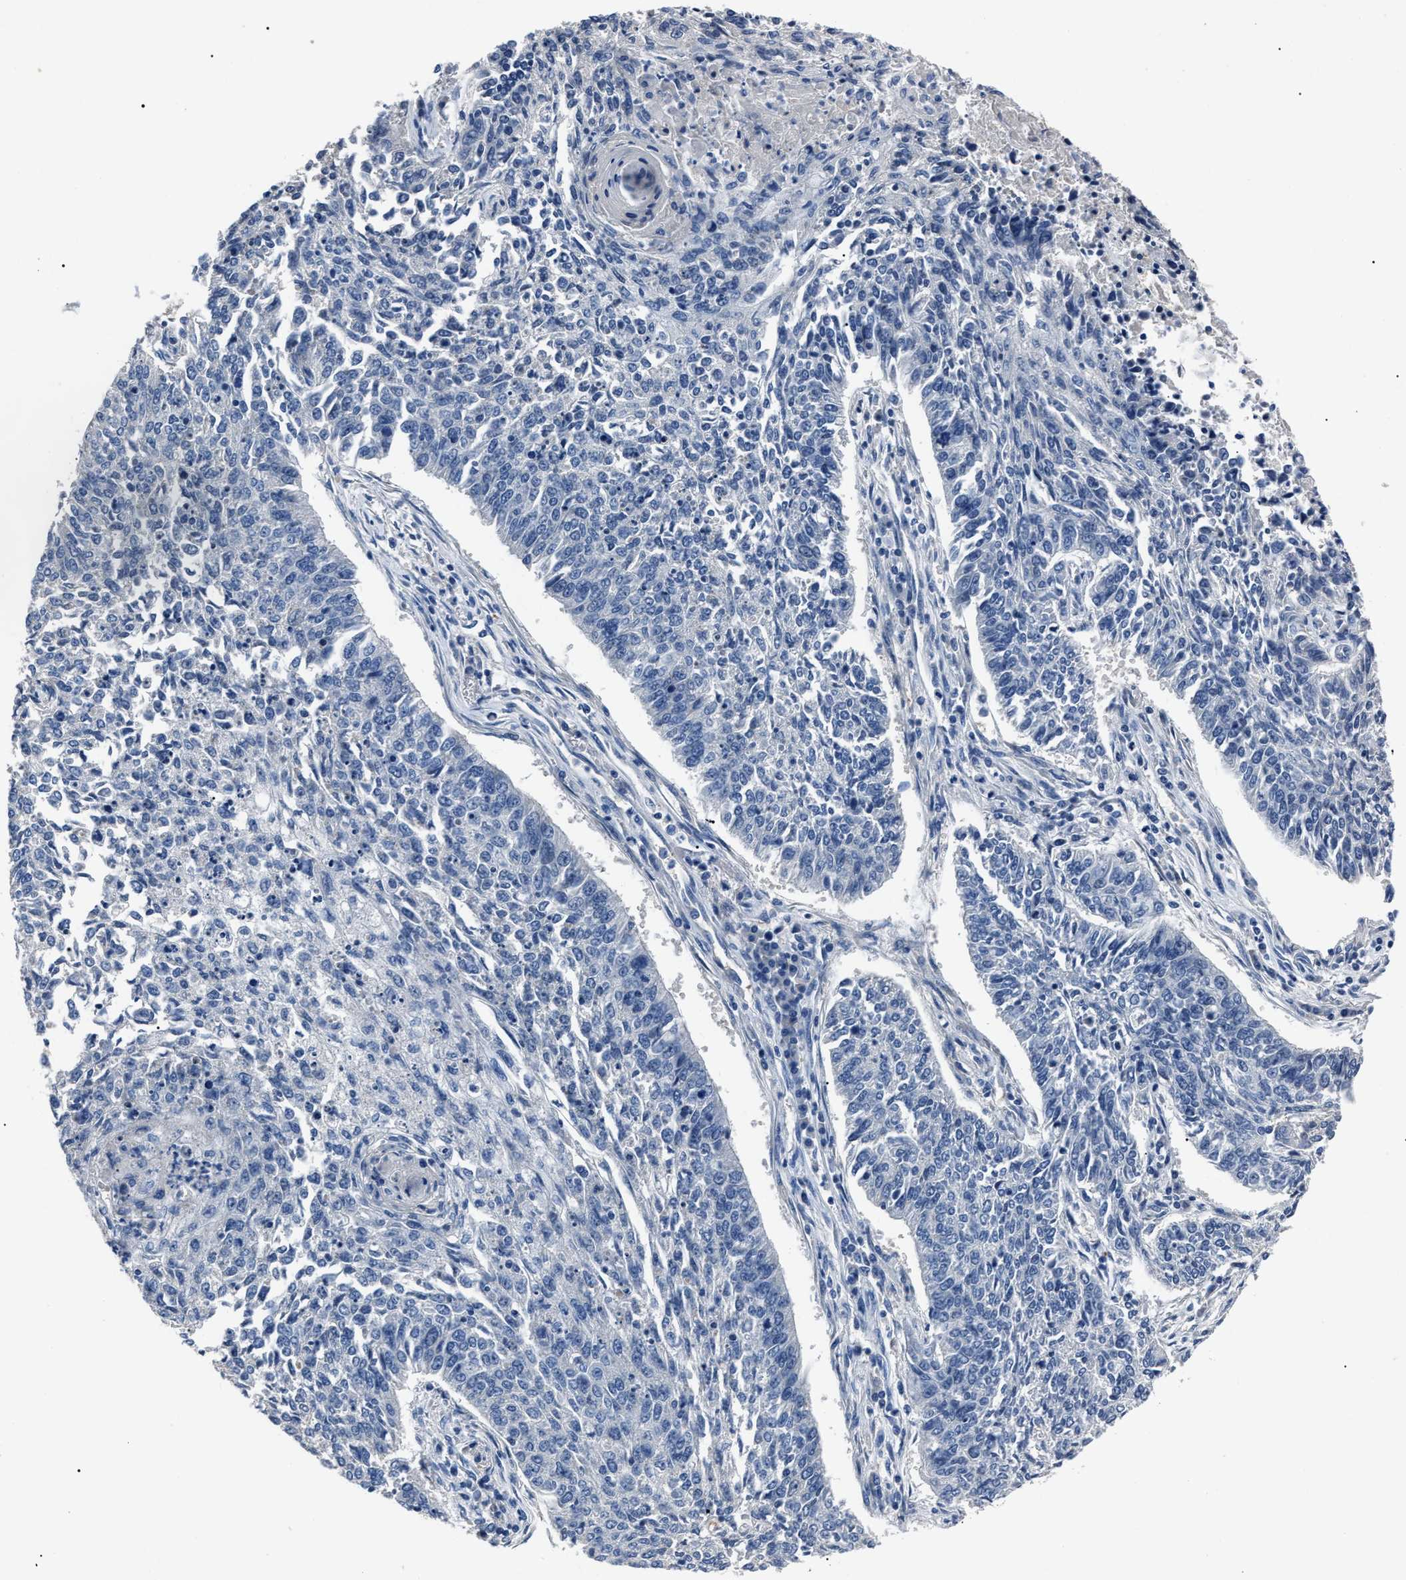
{"staining": {"intensity": "negative", "quantity": "none", "location": "none"}, "tissue": "lung cancer", "cell_type": "Tumor cells", "image_type": "cancer", "snomed": [{"axis": "morphology", "description": "Normal tissue, NOS"}, {"axis": "morphology", "description": "Squamous cell carcinoma, NOS"}, {"axis": "topography", "description": "Cartilage tissue"}, {"axis": "topography", "description": "Bronchus"}, {"axis": "topography", "description": "Lung"}], "caption": "Human squamous cell carcinoma (lung) stained for a protein using IHC displays no positivity in tumor cells.", "gene": "LRWD1", "patient": {"sex": "female", "age": 49}}